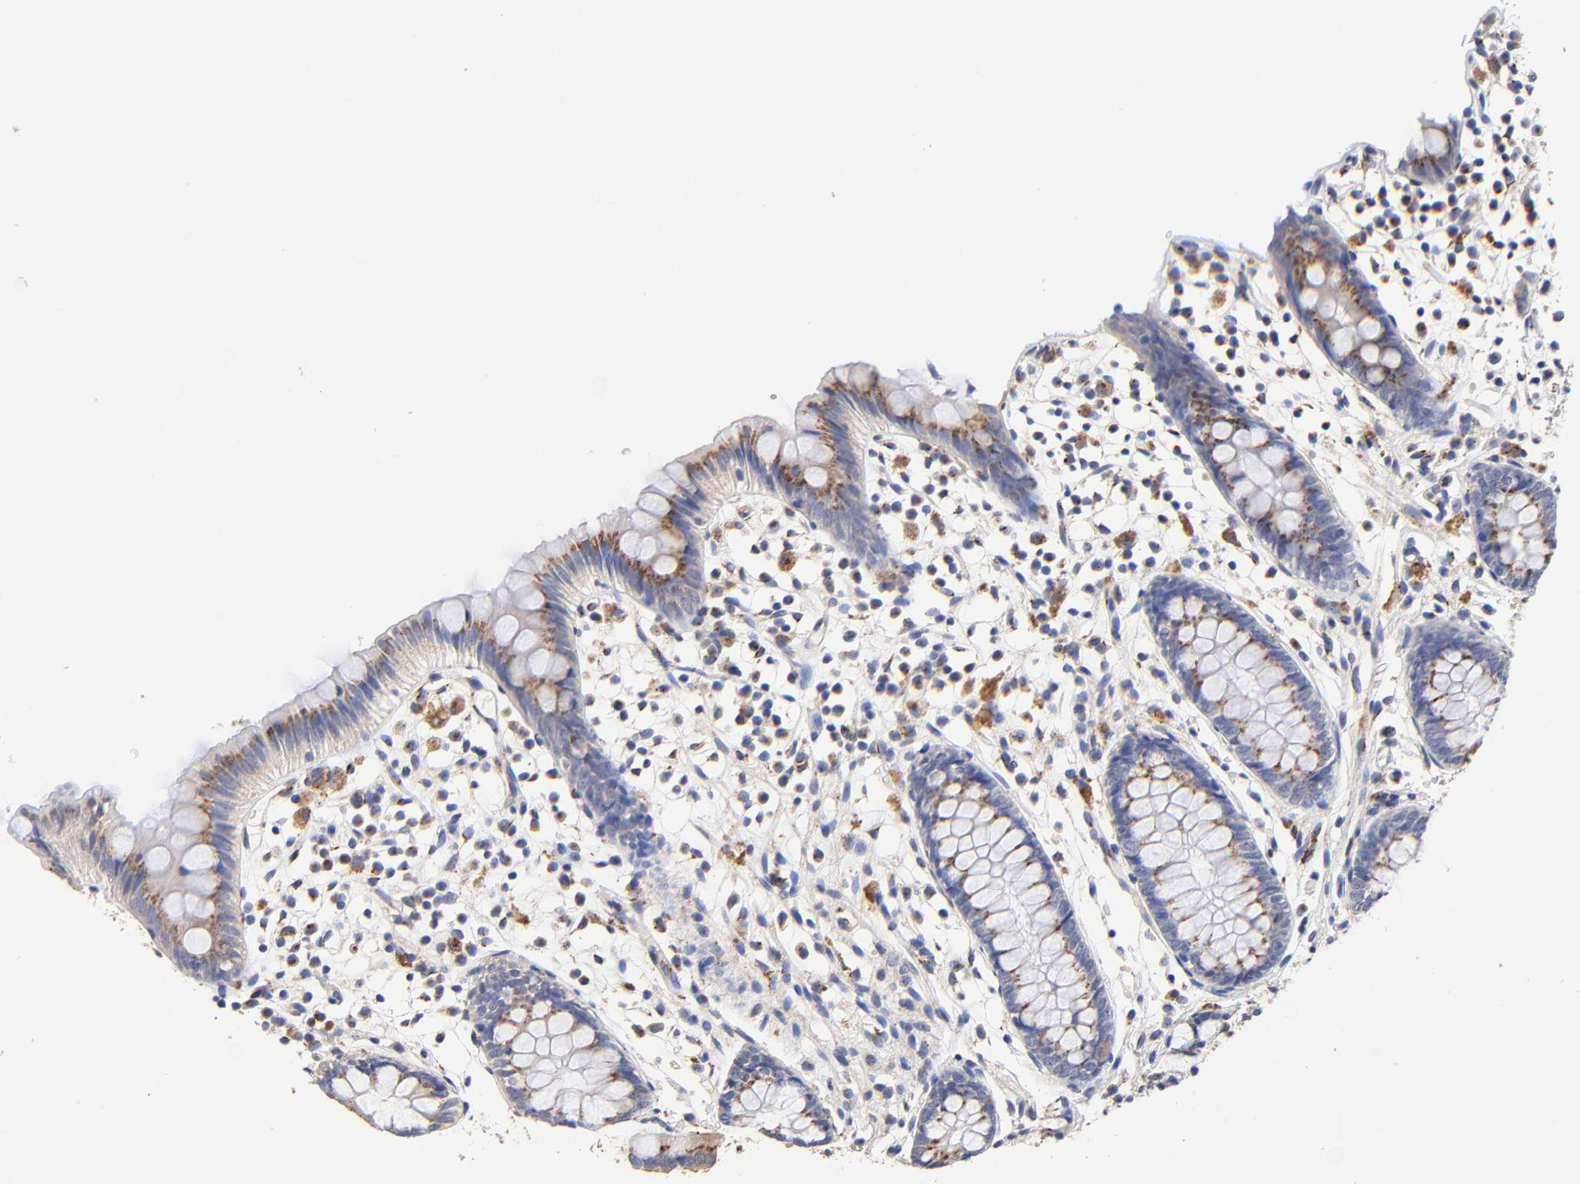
{"staining": {"intensity": "moderate", "quantity": ">75%", "location": "cytoplasmic/membranous"}, "tissue": "appendix", "cell_type": "Glandular cells", "image_type": "normal", "snomed": [{"axis": "morphology", "description": "Normal tissue, NOS"}, {"axis": "topography", "description": "Appendix"}], "caption": "Immunohistochemistry image of unremarkable appendix: human appendix stained using immunohistochemistry shows medium levels of moderate protein expression localized specifically in the cytoplasmic/membranous of glandular cells, appearing as a cytoplasmic/membranous brown color.", "gene": "FMNL3", "patient": {"sex": "male", "age": 38}}